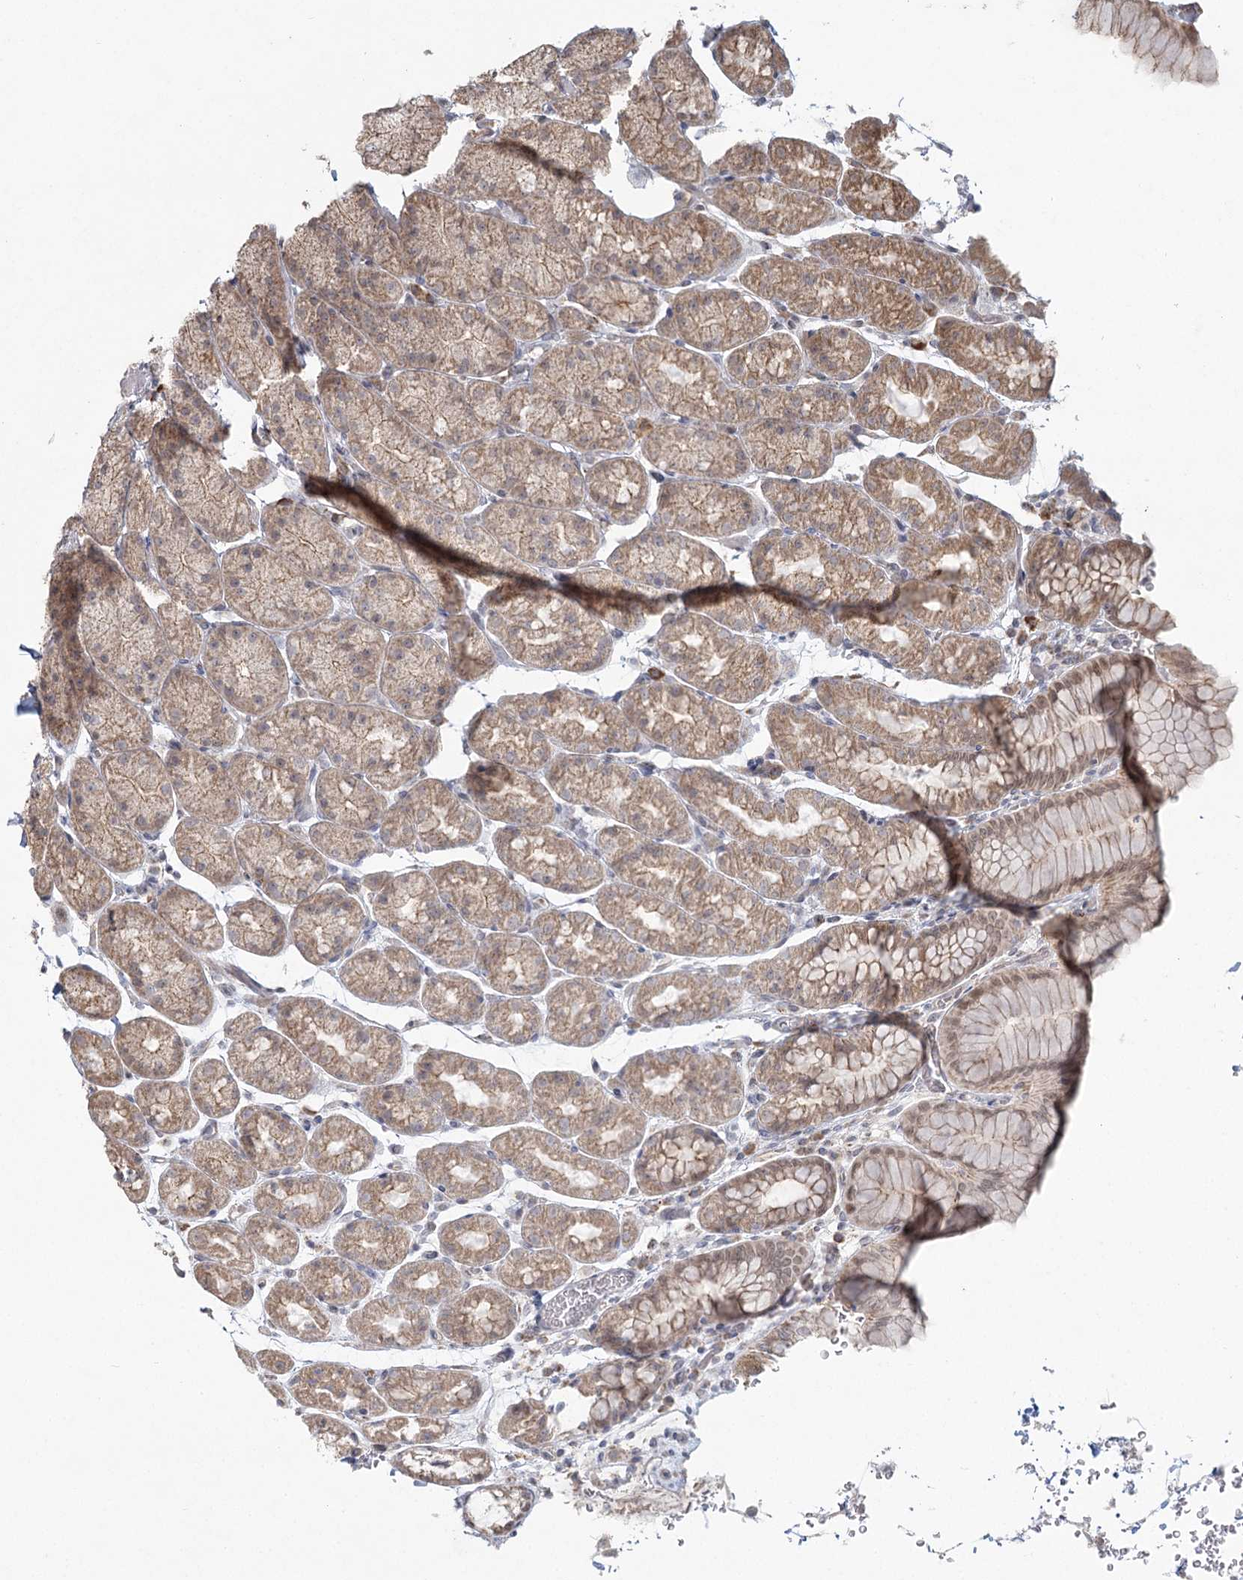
{"staining": {"intensity": "weak", "quantity": ">75%", "location": "cytoplasmic/membranous,nuclear"}, "tissue": "stomach", "cell_type": "Glandular cells", "image_type": "normal", "snomed": [{"axis": "morphology", "description": "Normal tissue, NOS"}, {"axis": "topography", "description": "Stomach"}], "caption": "Normal stomach displays weak cytoplasmic/membranous,nuclear expression in about >75% of glandular cells, visualized by immunohistochemistry.", "gene": "LACTB", "patient": {"sex": "male", "age": 42}}